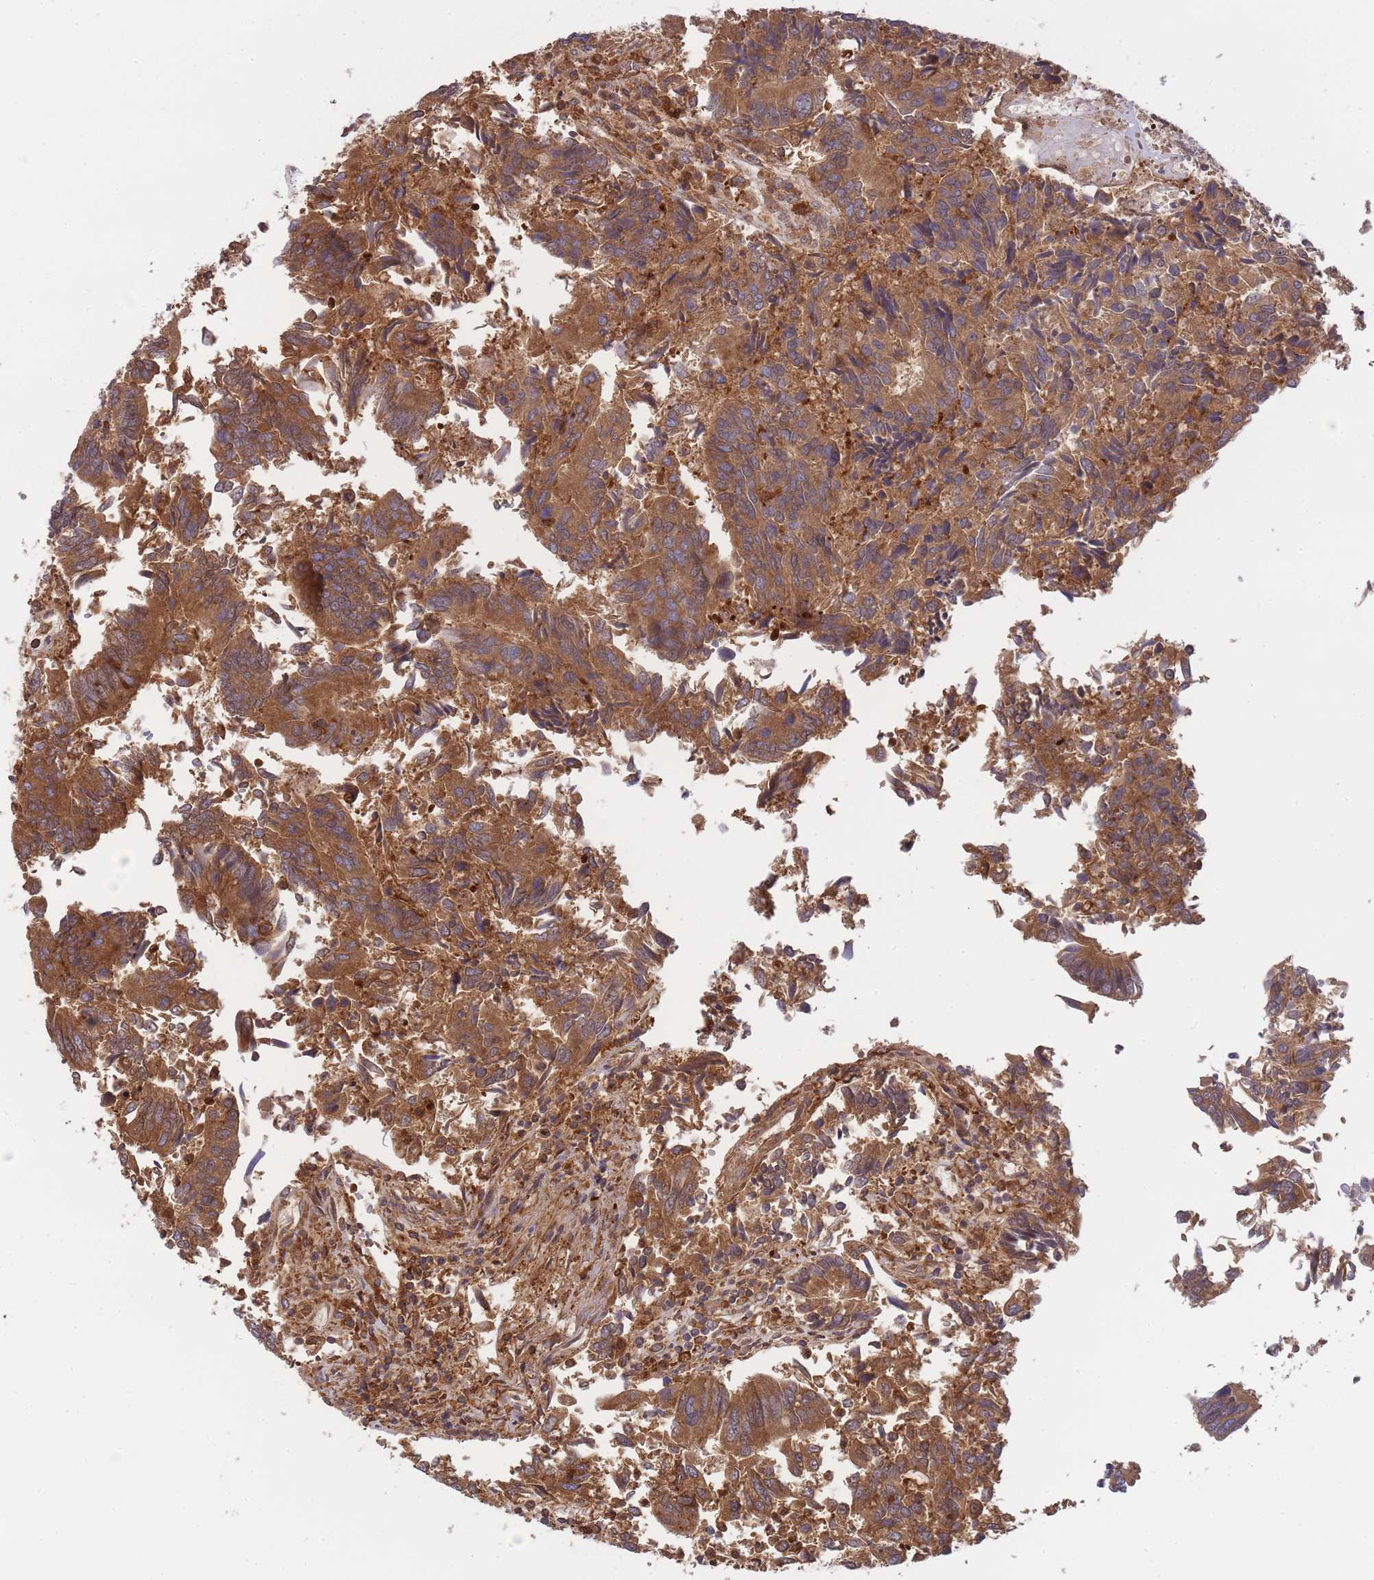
{"staining": {"intensity": "moderate", "quantity": ">75%", "location": "cytoplasmic/membranous"}, "tissue": "colorectal cancer", "cell_type": "Tumor cells", "image_type": "cancer", "snomed": [{"axis": "morphology", "description": "Adenocarcinoma, NOS"}, {"axis": "topography", "description": "Colon"}], "caption": "A high-resolution histopathology image shows immunohistochemistry staining of colorectal cancer (adenocarcinoma), which displays moderate cytoplasmic/membranous staining in approximately >75% of tumor cells.", "gene": "SLC4A9", "patient": {"sex": "female", "age": 67}}